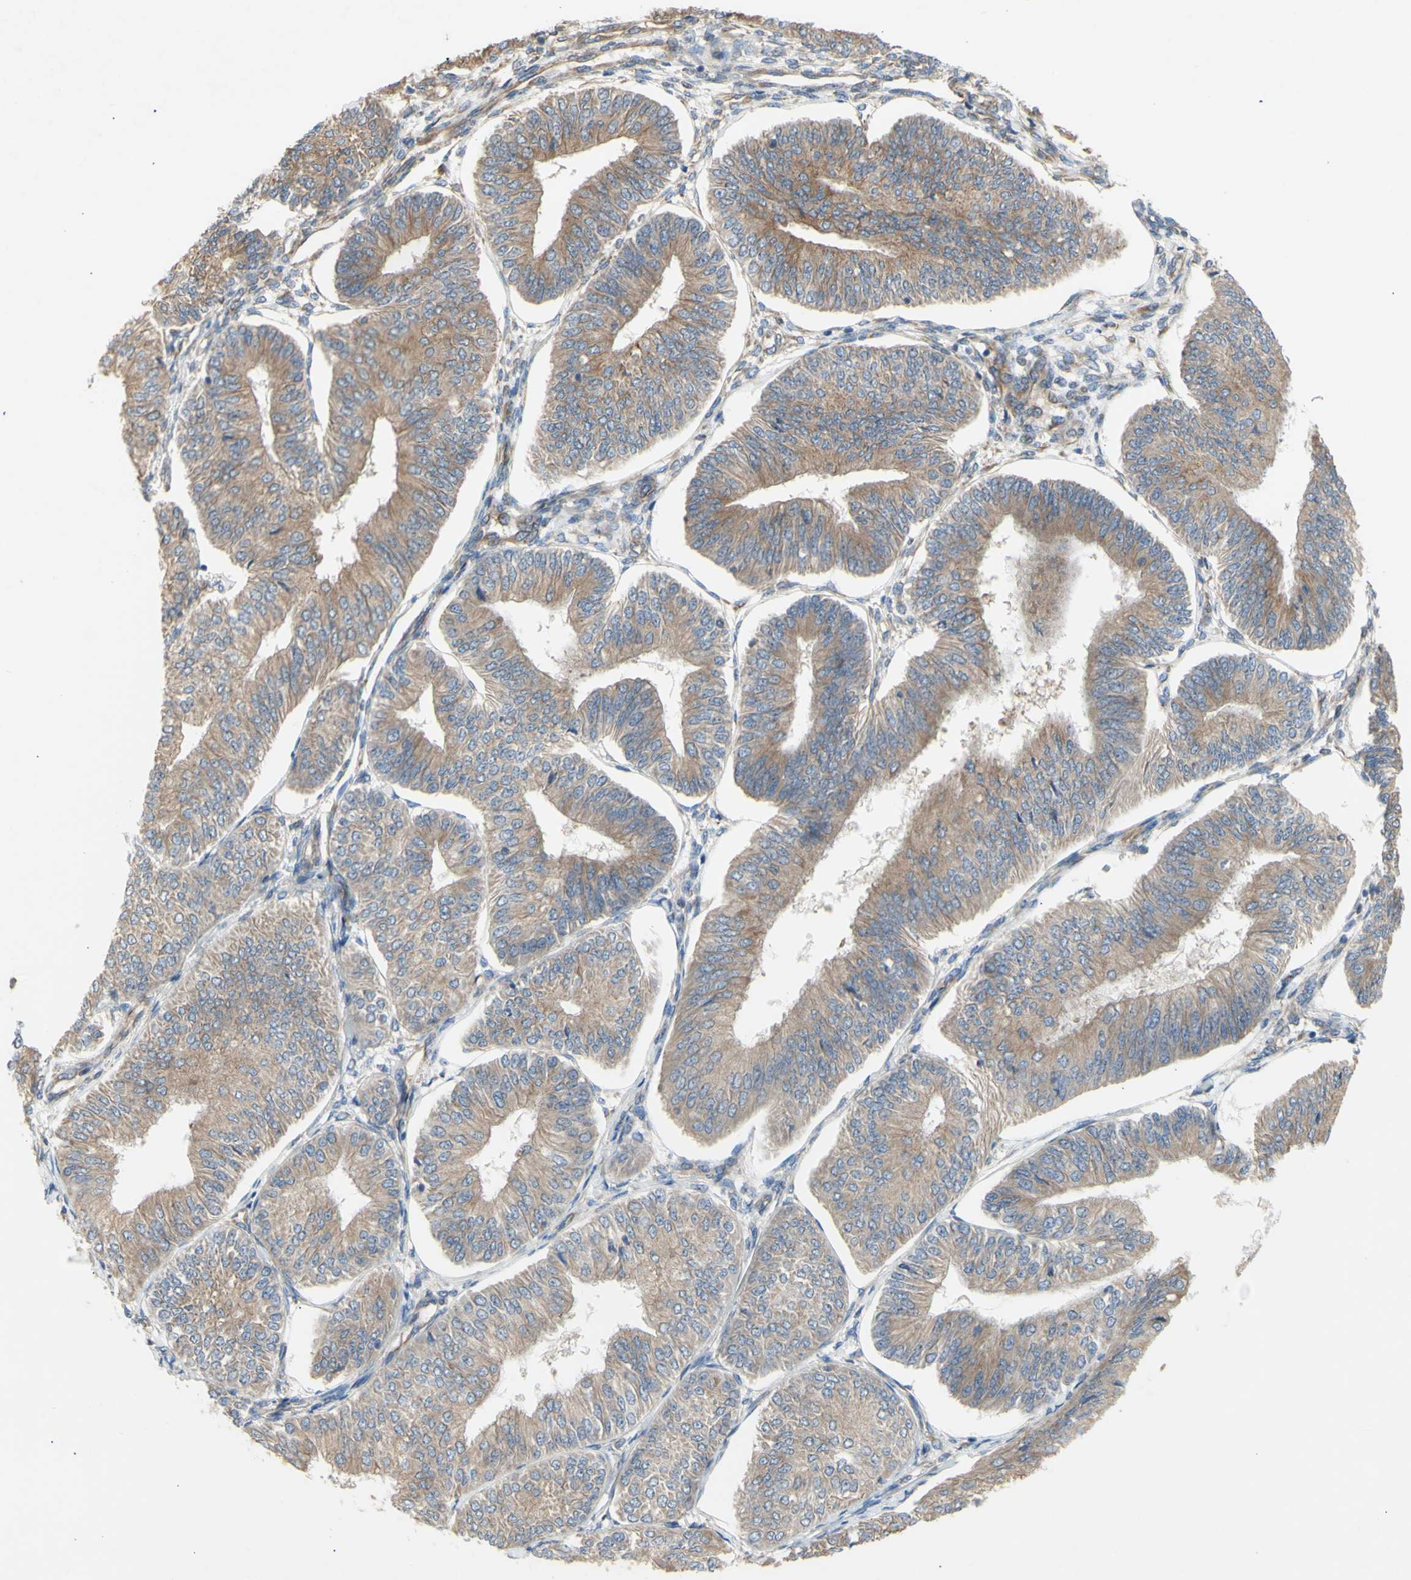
{"staining": {"intensity": "weak", "quantity": ">75%", "location": "cytoplasmic/membranous"}, "tissue": "endometrial cancer", "cell_type": "Tumor cells", "image_type": "cancer", "snomed": [{"axis": "morphology", "description": "Adenocarcinoma, NOS"}, {"axis": "topography", "description": "Endometrium"}], "caption": "There is low levels of weak cytoplasmic/membranous staining in tumor cells of endometrial adenocarcinoma, as demonstrated by immunohistochemical staining (brown color).", "gene": "KLC1", "patient": {"sex": "female", "age": 58}}